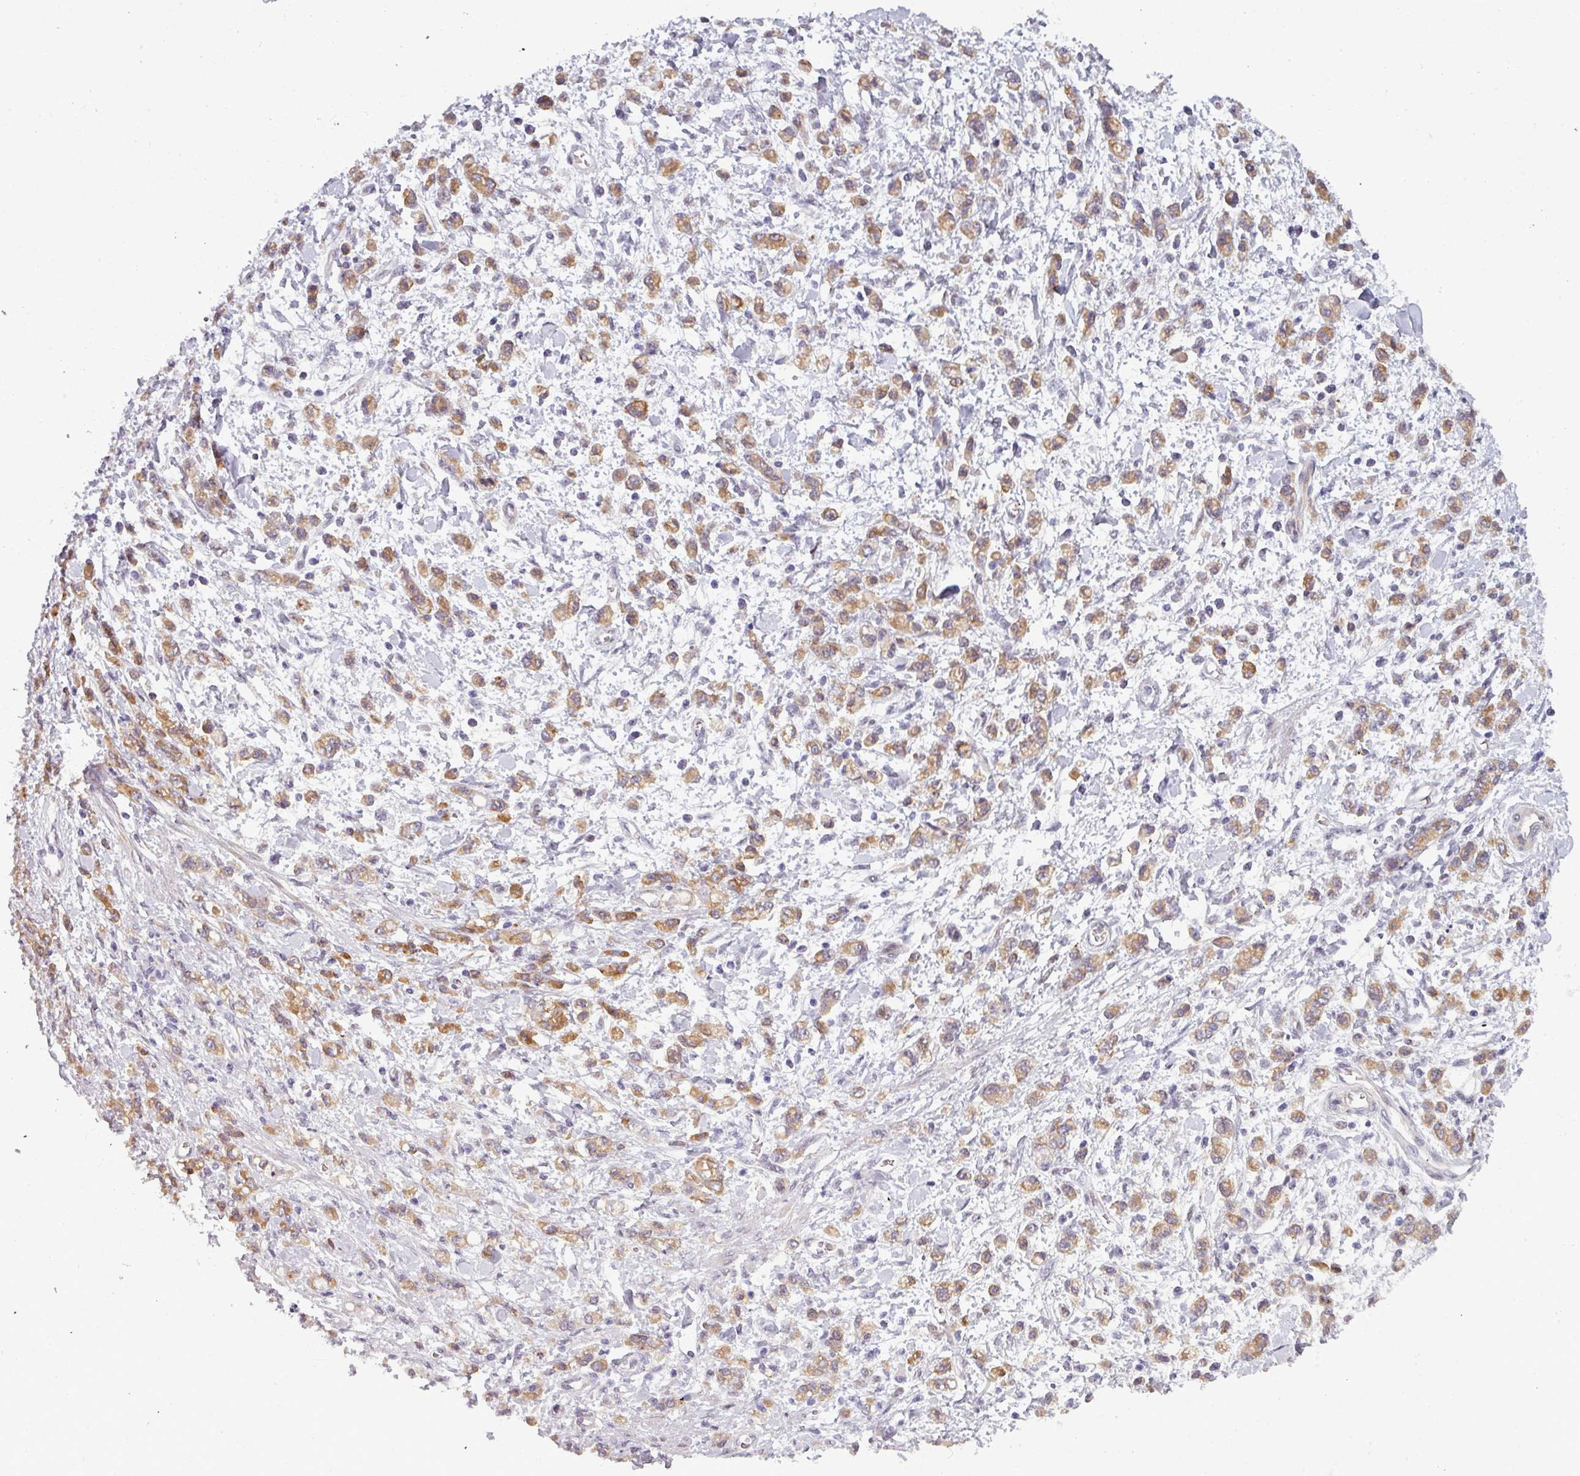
{"staining": {"intensity": "moderate", "quantity": ">75%", "location": "cytoplasmic/membranous"}, "tissue": "stomach cancer", "cell_type": "Tumor cells", "image_type": "cancer", "snomed": [{"axis": "morphology", "description": "Adenocarcinoma, NOS"}, {"axis": "topography", "description": "Stomach"}], "caption": "Protein positivity by IHC demonstrates moderate cytoplasmic/membranous expression in about >75% of tumor cells in stomach adenocarcinoma. Nuclei are stained in blue.", "gene": "PRAMEF12", "patient": {"sex": "male", "age": 77}}